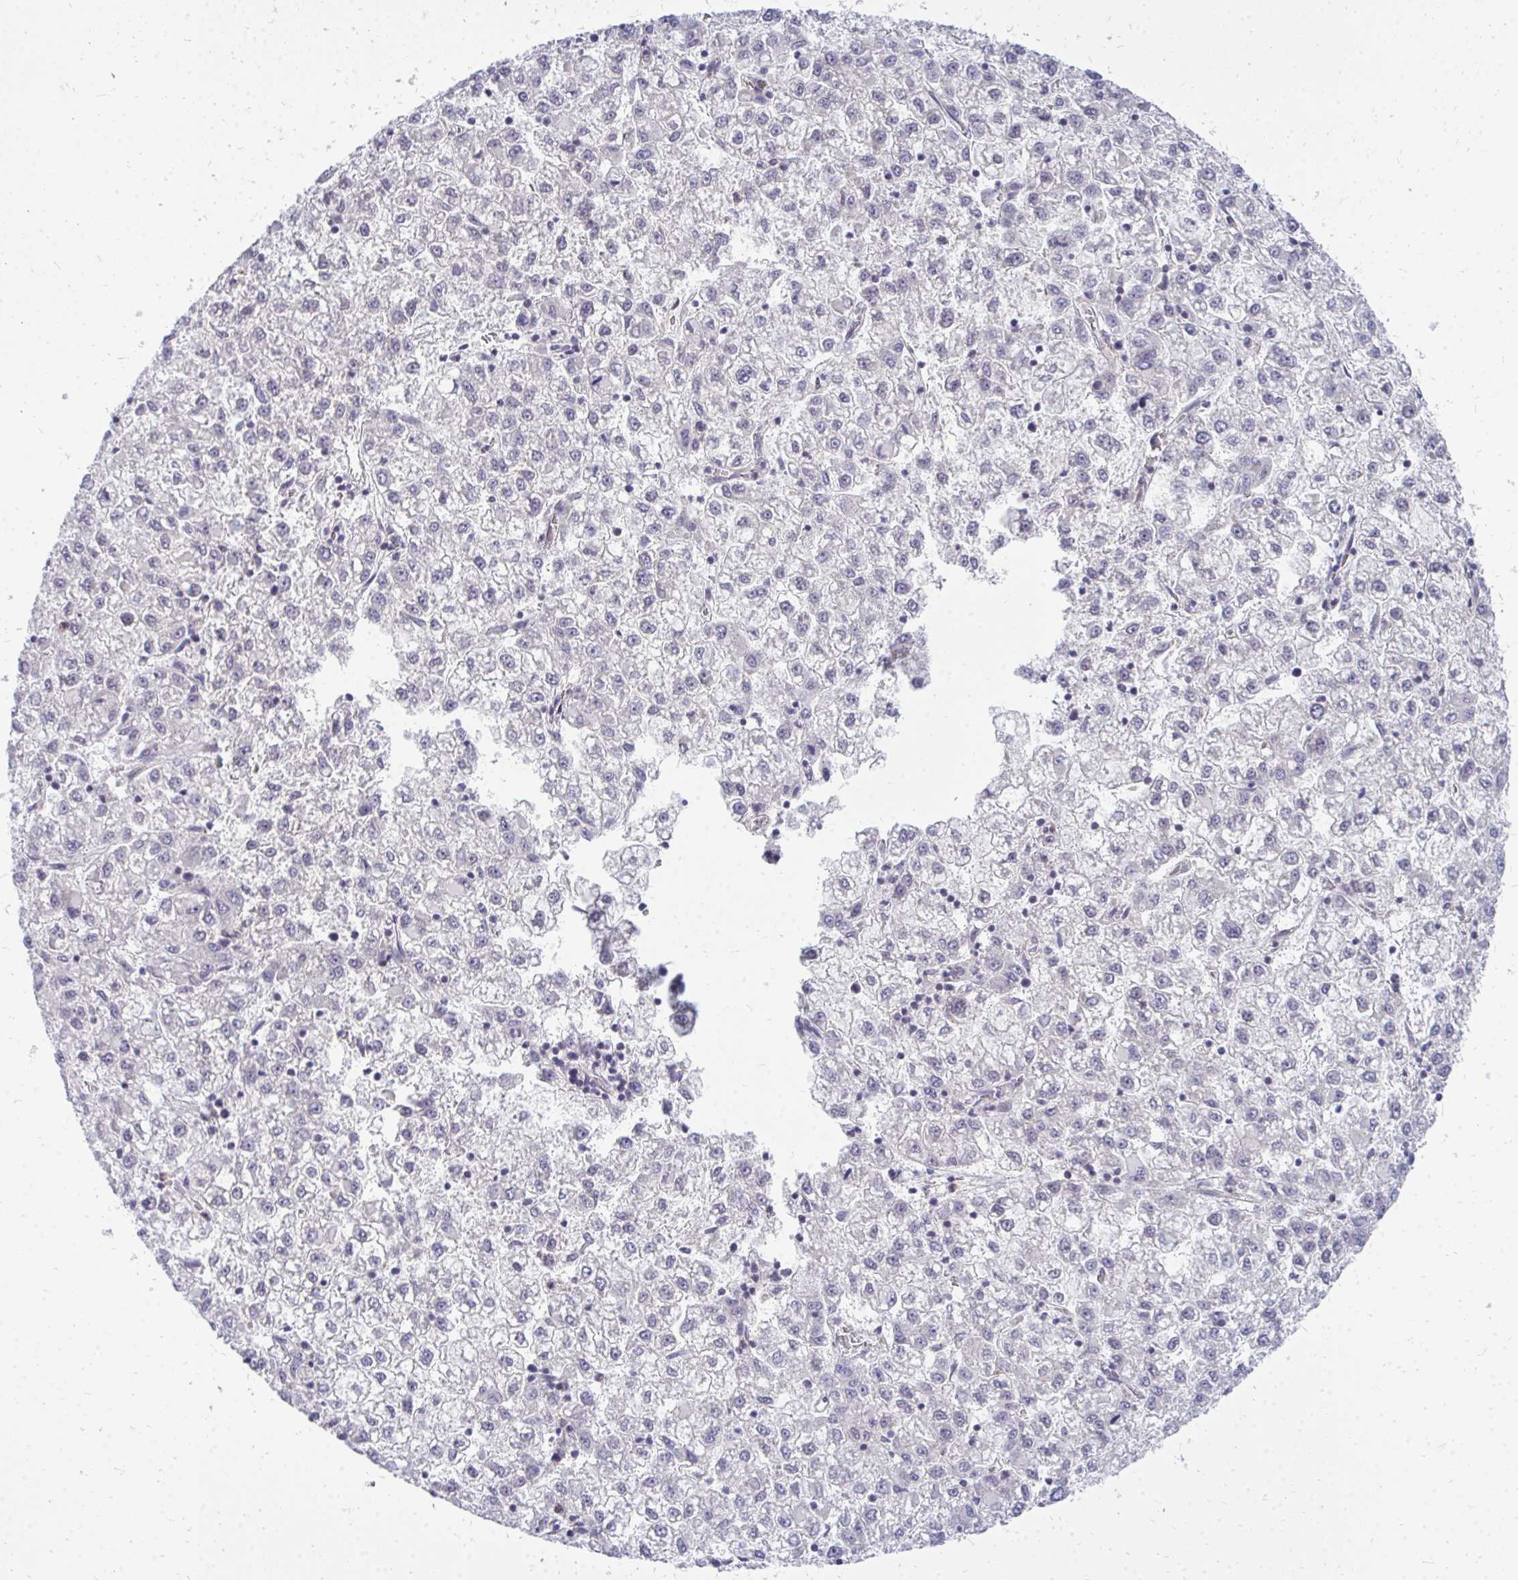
{"staining": {"intensity": "negative", "quantity": "none", "location": "none"}, "tissue": "liver cancer", "cell_type": "Tumor cells", "image_type": "cancer", "snomed": [{"axis": "morphology", "description": "Carcinoma, Hepatocellular, NOS"}, {"axis": "topography", "description": "Liver"}], "caption": "The histopathology image reveals no significant expression in tumor cells of hepatocellular carcinoma (liver).", "gene": "ACSL5", "patient": {"sex": "male", "age": 40}}